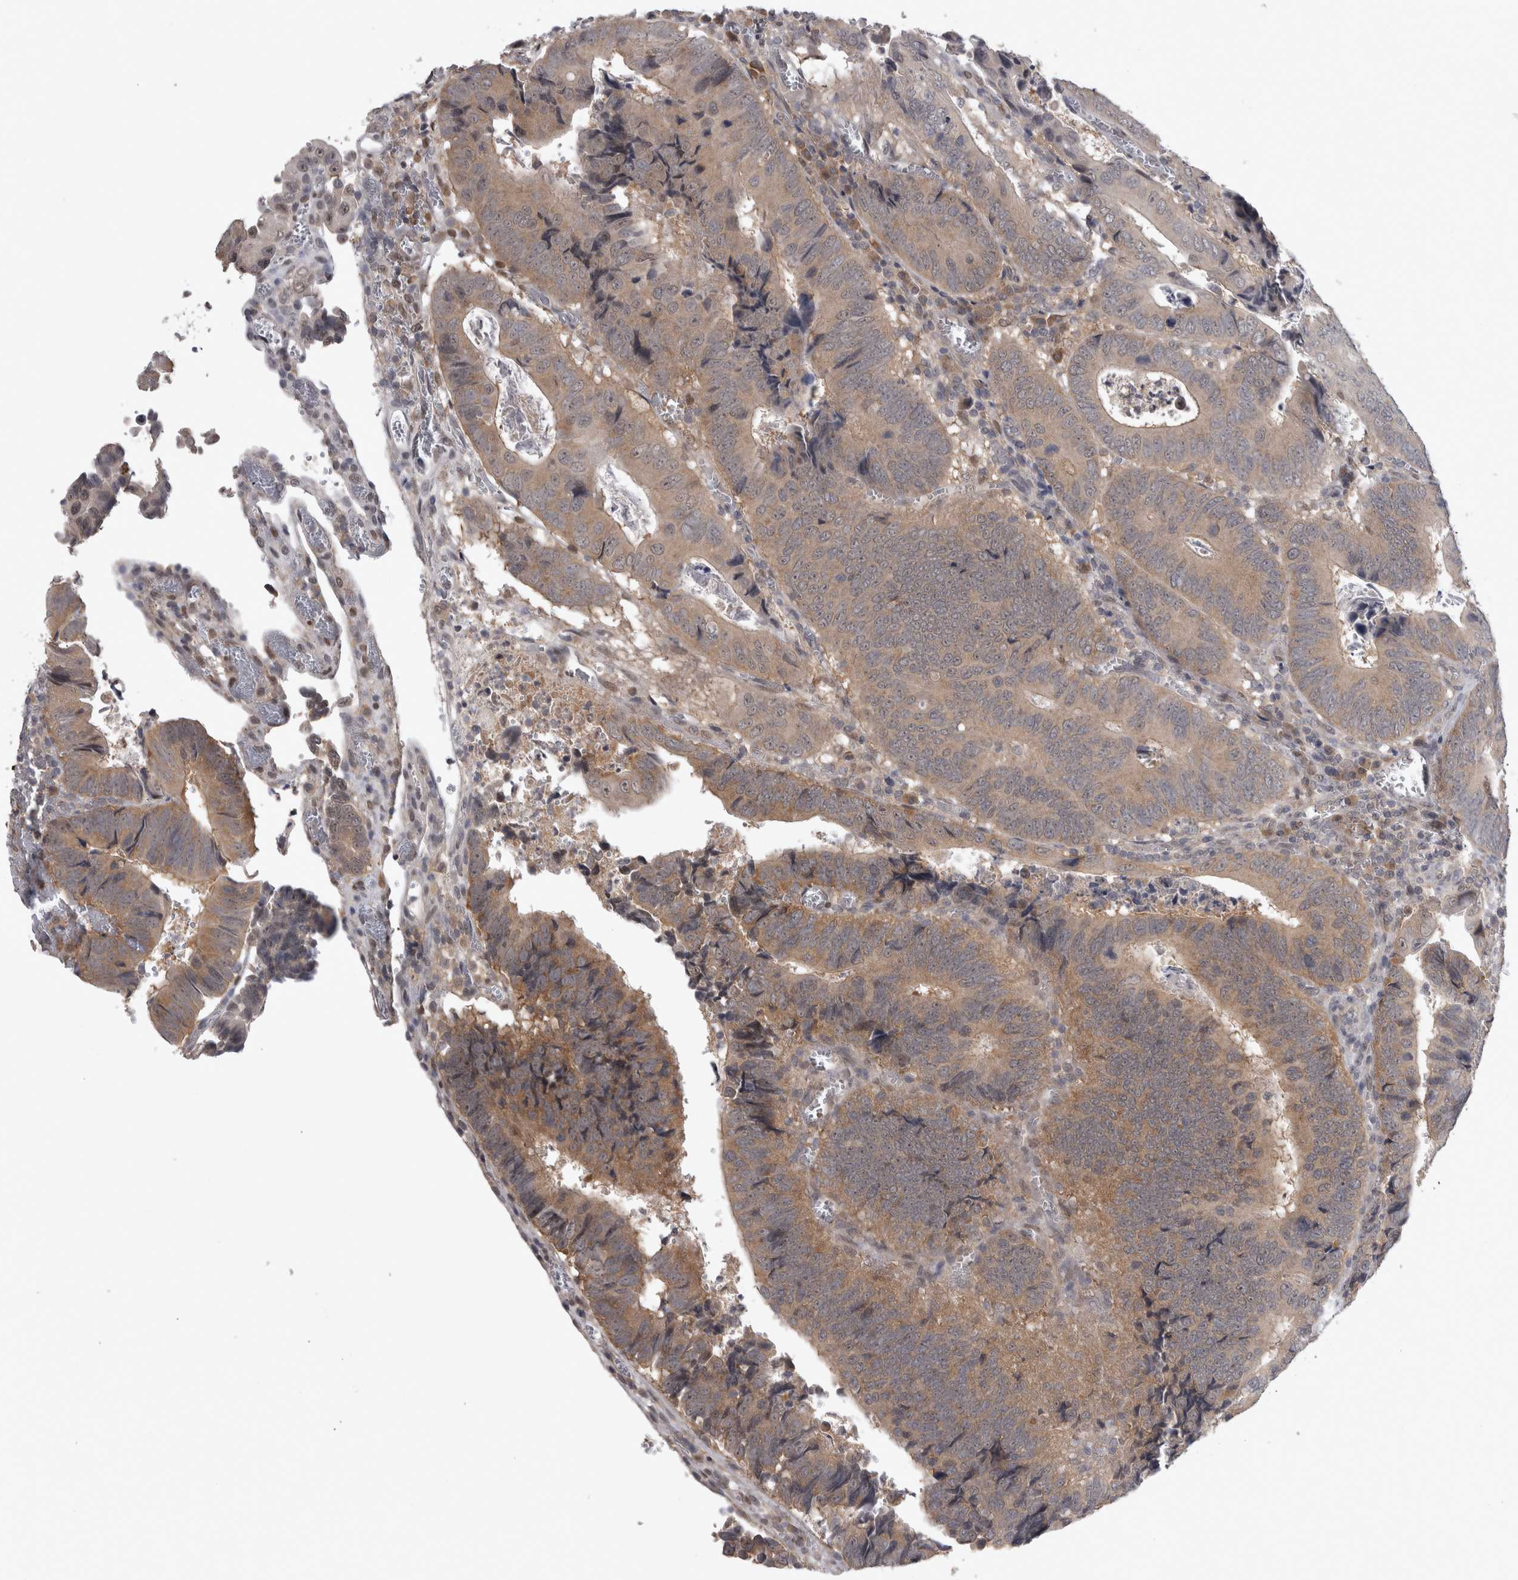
{"staining": {"intensity": "moderate", "quantity": ">75%", "location": "cytoplasmic/membranous"}, "tissue": "colorectal cancer", "cell_type": "Tumor cells", "image_type": "cancer", "snomed": [{"axis": "morphology", "description": "Inflammation, NOS"}, {"axis": "morphology", "description": "Adenocarcinoma, NOS"}, {"axis": "topography", "description": "Colon"}], "caption": "DAB (3,3'-diaminobenzidine) immunohistochemical staining of human colorectal adenocarcinoma reveals moderate cytoplasmic/membranous protein staining in about >75% of tumor cells.", "gene": "ZNF114", "patient": {"sex": "male", "age": 72}}